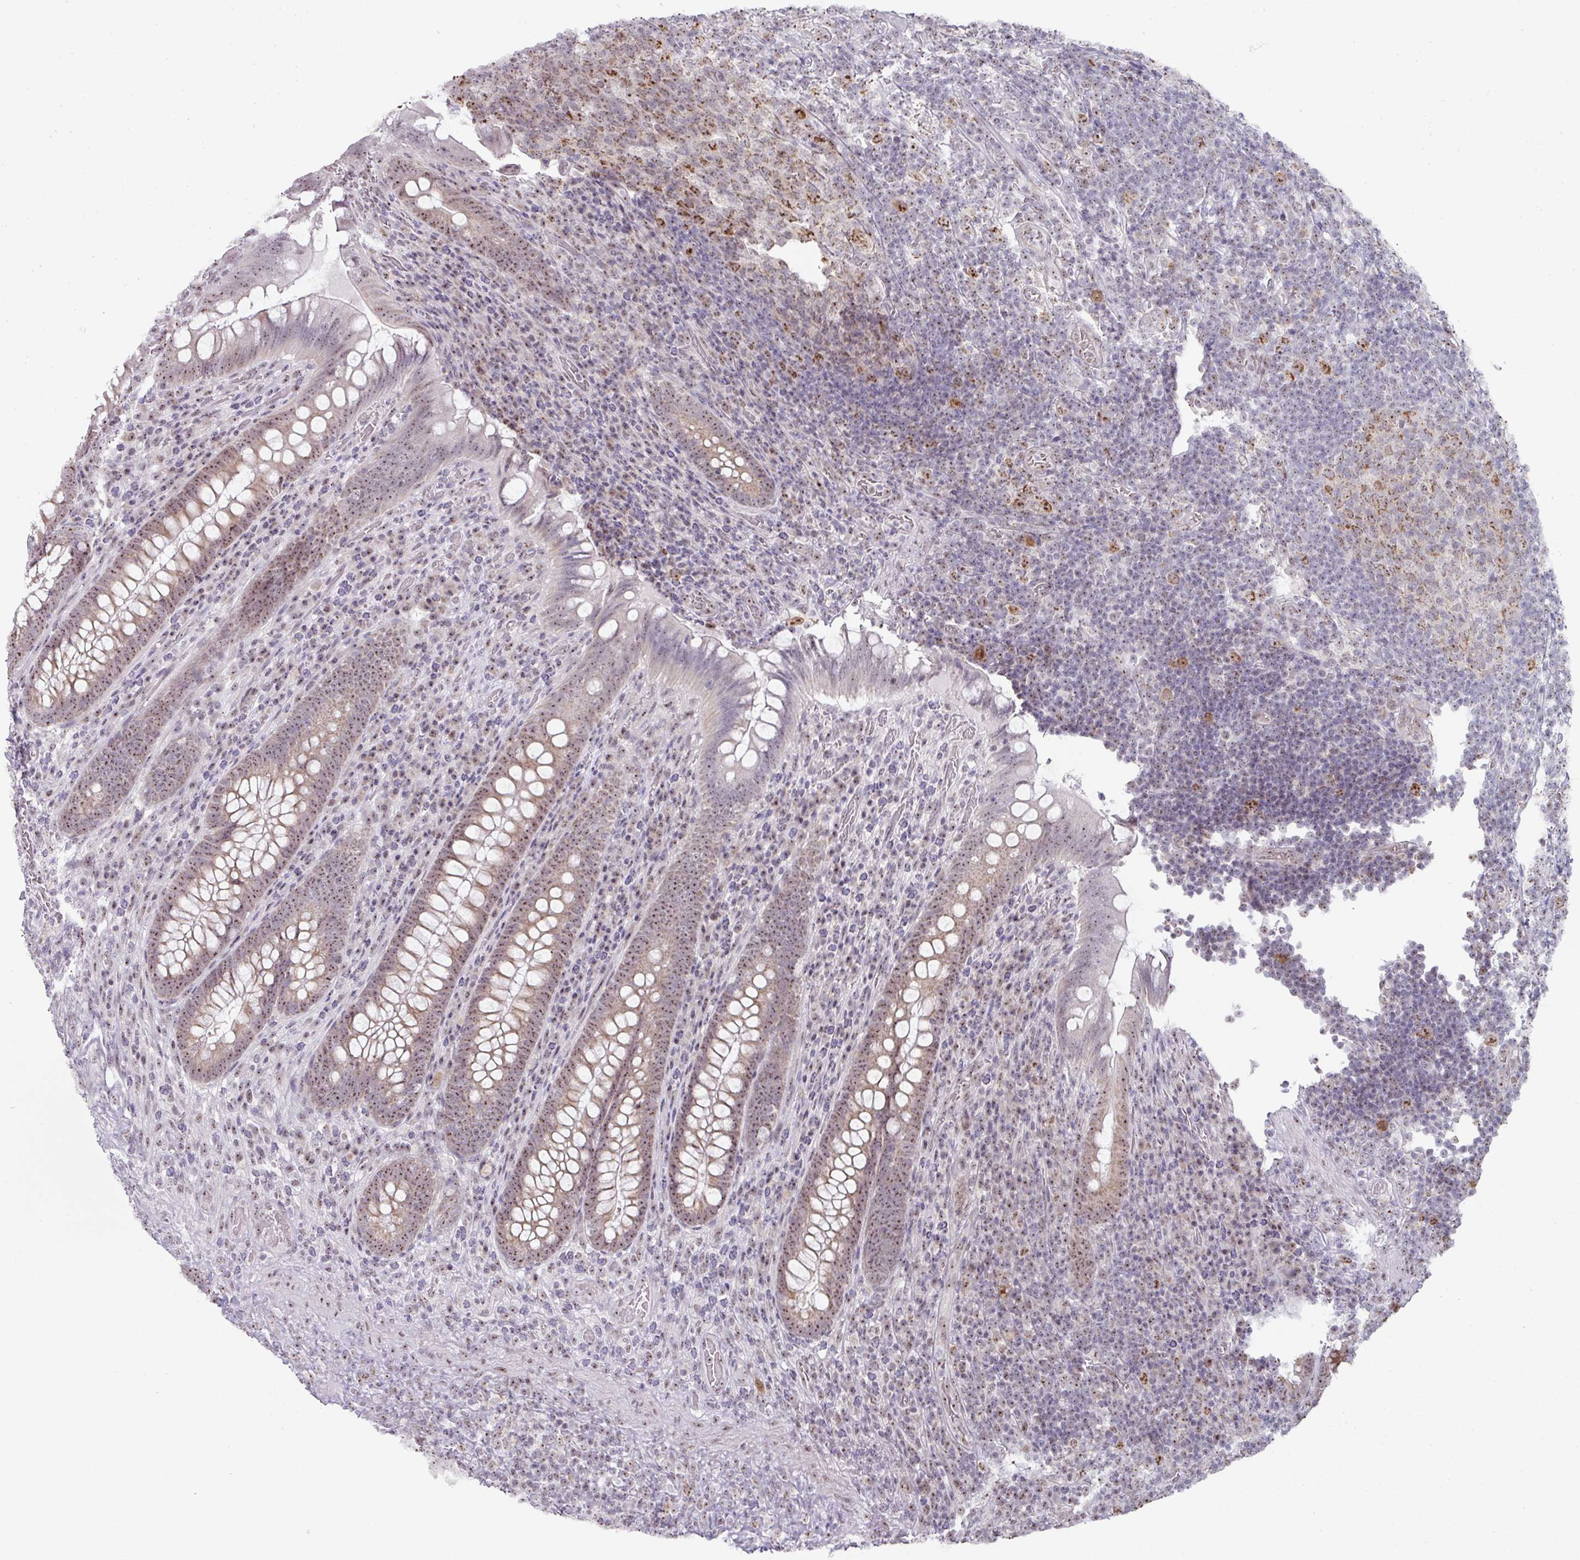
{"staining": {"intensity": "moderate", "quantity": ">75%", "location": "cytoplasmic/membranous,nuclear"}, "tissue": "appendix", "cell_type": "Glandular cells", "image_type": "normal", "snomed": [{"axis": "morphology", "description": "Normal tissue, NOS"}, {"axis": "topography", "description": "Appendix"}], "caption": "DAB immunohistochemical staining of normal human appendix shows moderate cytoplasmic/membranous,nuclear protein positivity in about >75% of glandular cells.", "gene": "NACC2", "patient": {"sex": "female", "age": 43}}